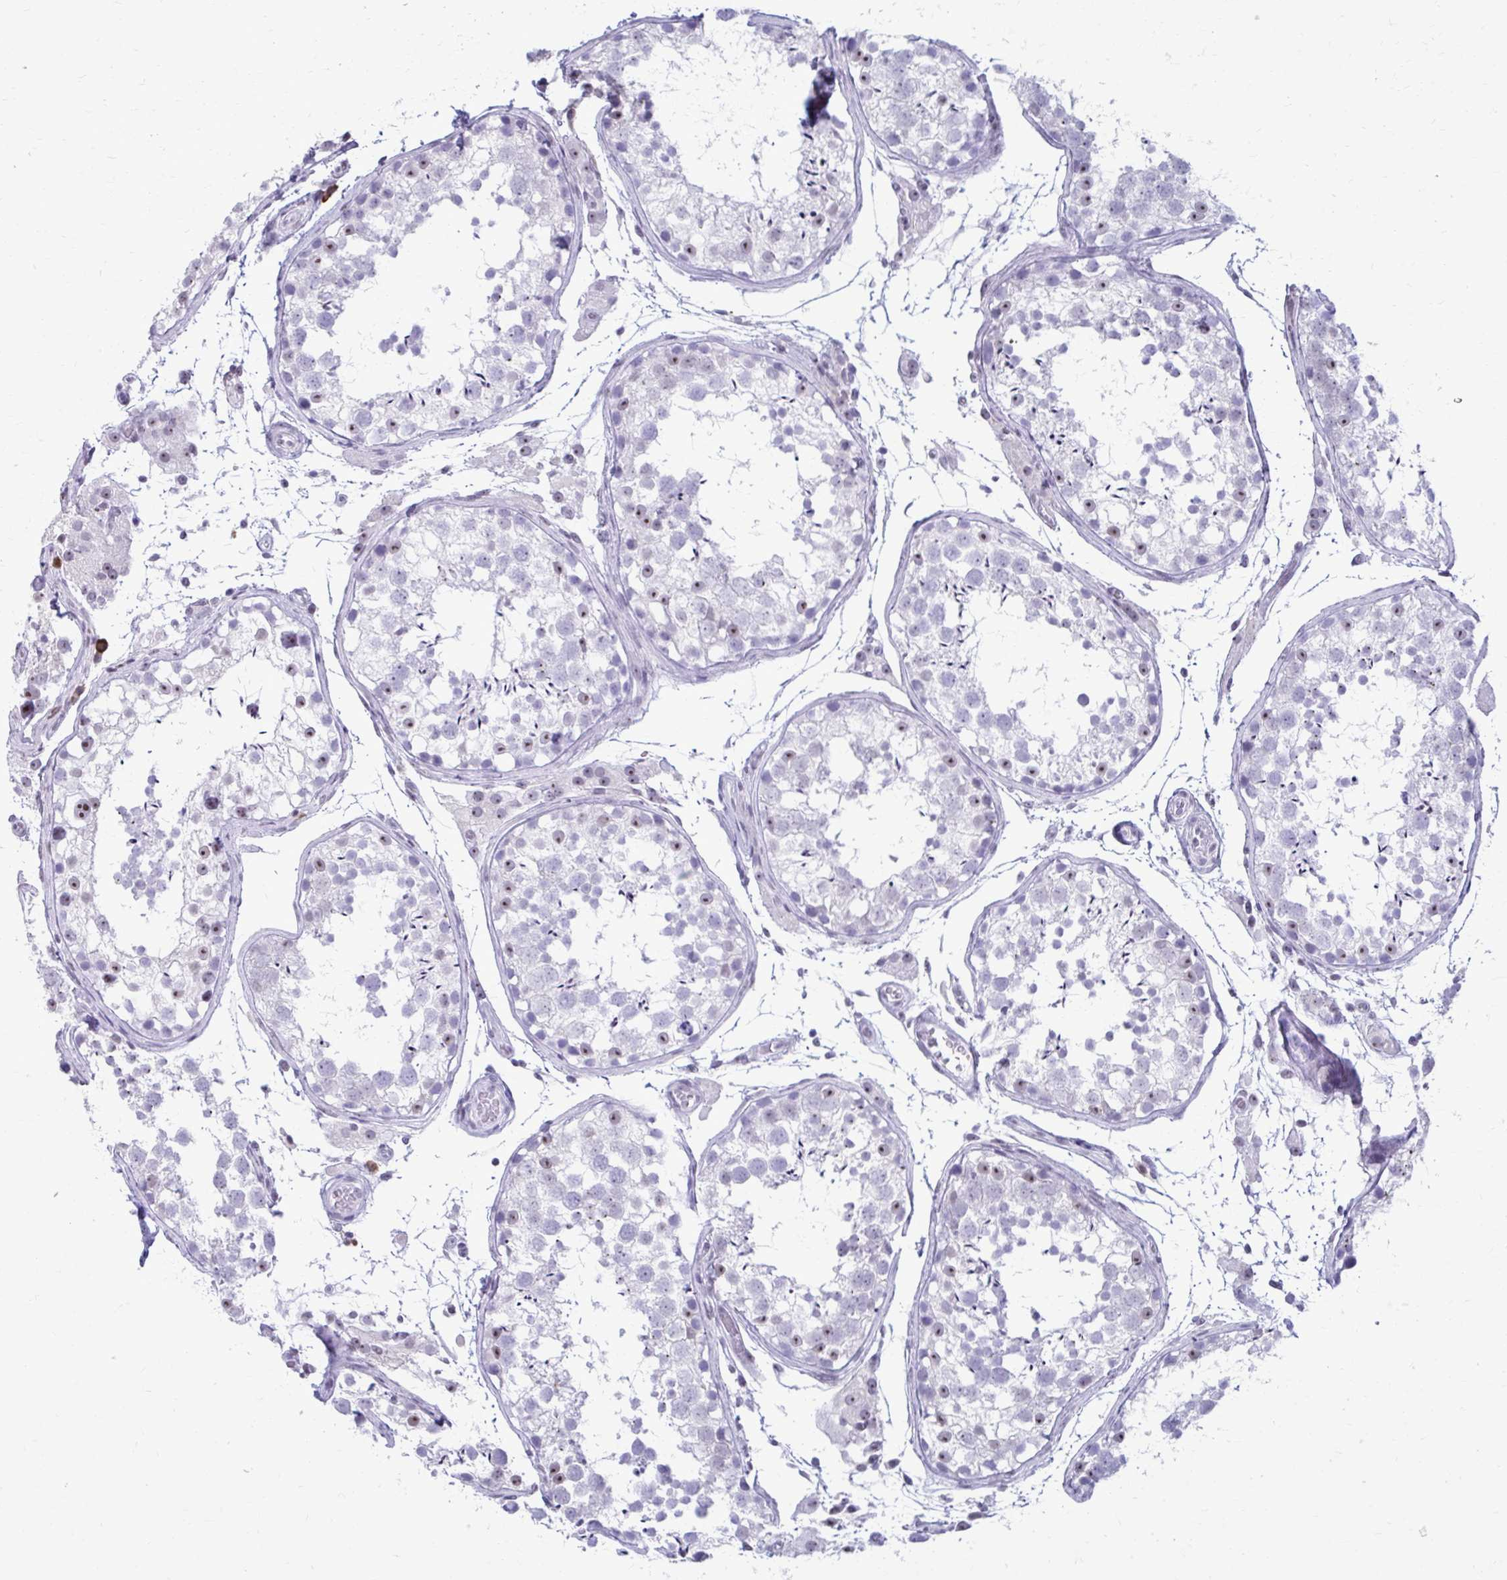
{"staining": {"intensity": "weak", "quantity": "<25%", "location": "nuclear"}, "tissue": "testis", "cell_type": "Cells in seminiferous ducts", "image_type": "normal", "snomed": [{"axis": "morphology", "description": "Normal tissue, NOS"}, {"axis": "morphology", "description": "Seminoma, NOS"}, {"axis": "topography", "description": "Testis"}], "caption": "Cells in seminiferous ducts show no significant protein positivity in normal testis. The staining was performed using DAB (3,3'-diaminobenzidine) to visualize the protein expression in brown, while the nuclei were stained in blue with hematoxylin (Magnification: 20x).", "gene": "PROSER1", "patient": {"sex": "male", "age": 29}}